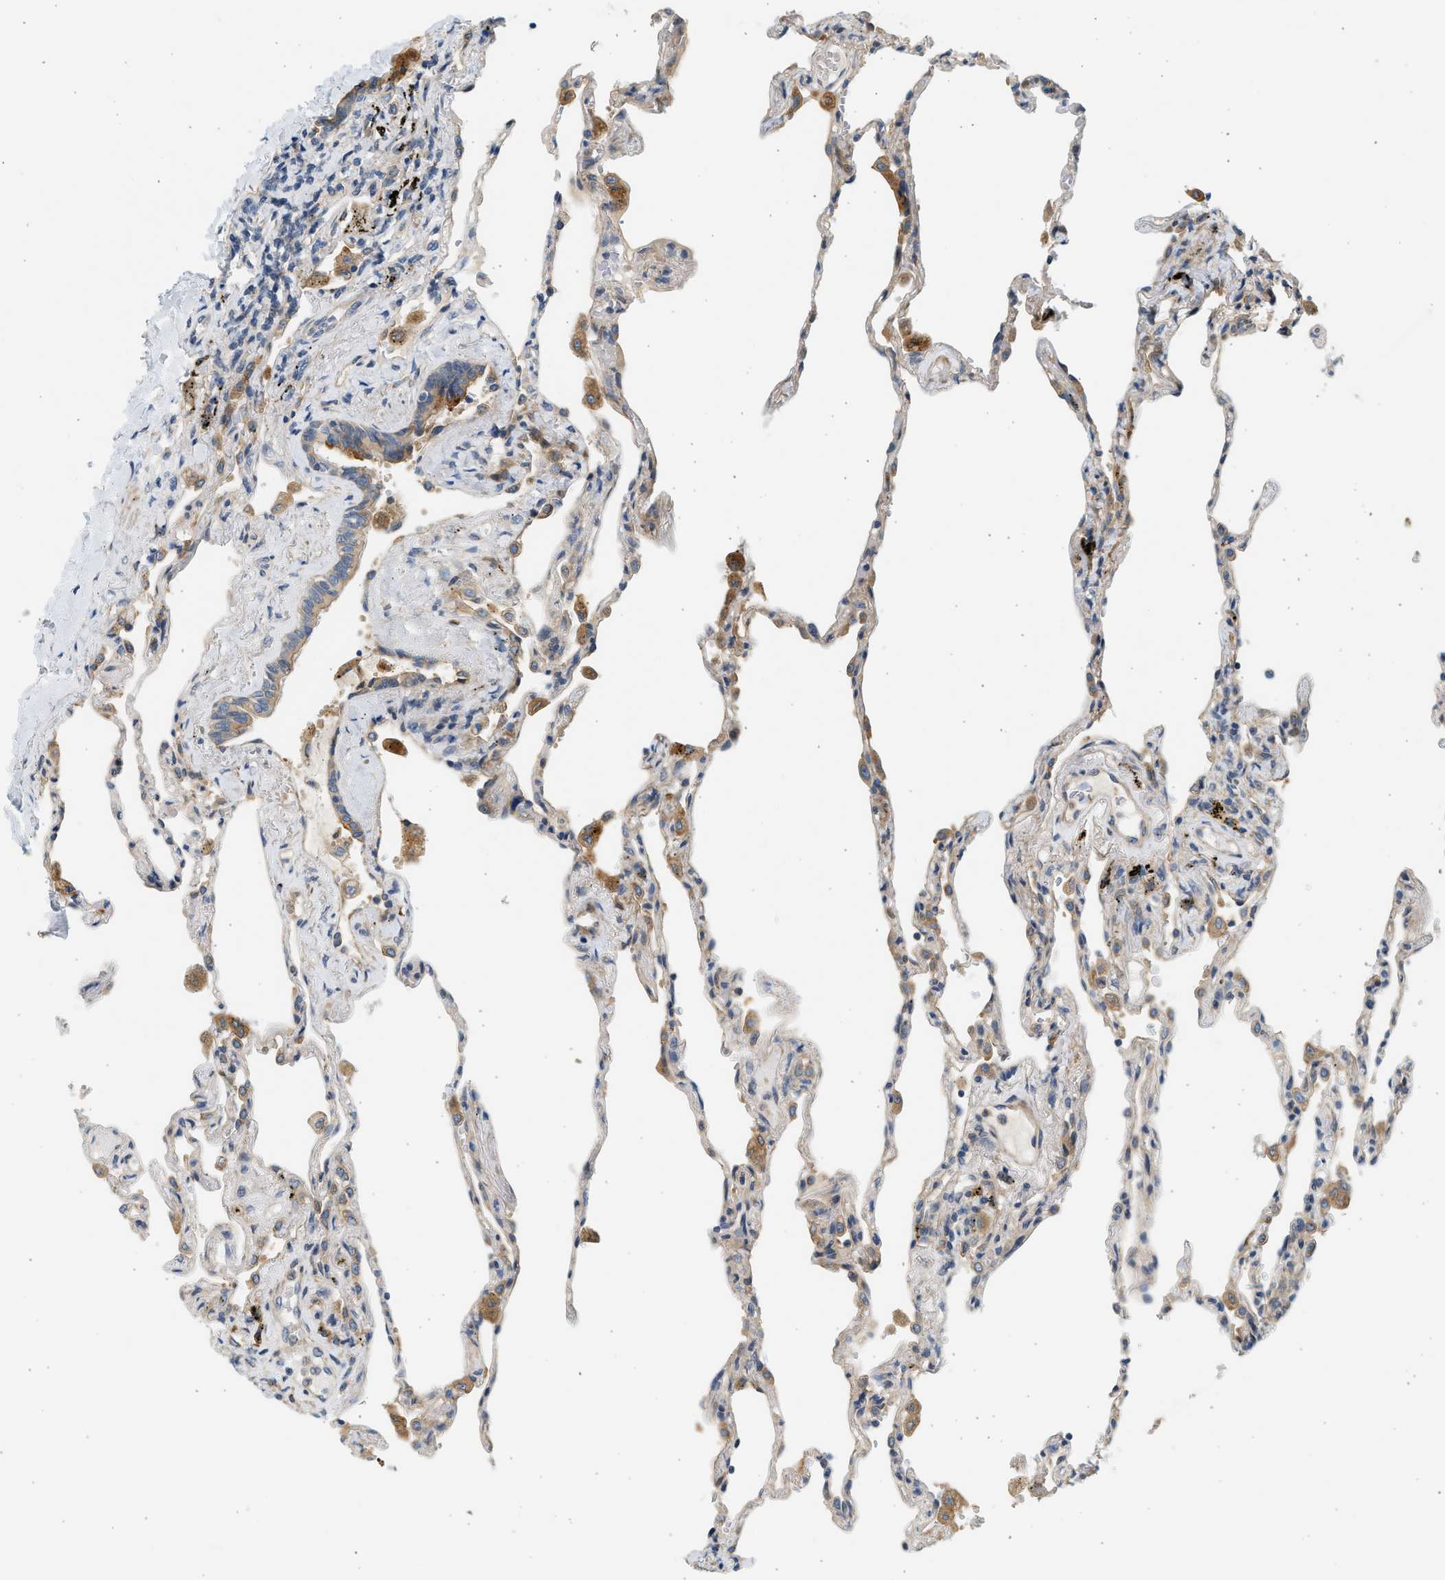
{"staining": {"intensity": "weak", "quantity": "<25%", "location": "cytoplasmic/membranous"}, "tissue": "lung", "cell_type": "Alveolar cells", "image_type": "normal", "snomed": [{"axis": "morphology", "description": "Normal tissue, NOS"}, {"axis": "topography", "description": "Lung"}], "caption": "Immunohistochemistry (IHC) of unremarkable lung shows no expression in alveolar cells. The staining is performed using DAB brown chromogen with nuclei counter-stained in using hematoxylin.", "gene": "KDELR2", "patient": {"sex": "male", "age": 59}}